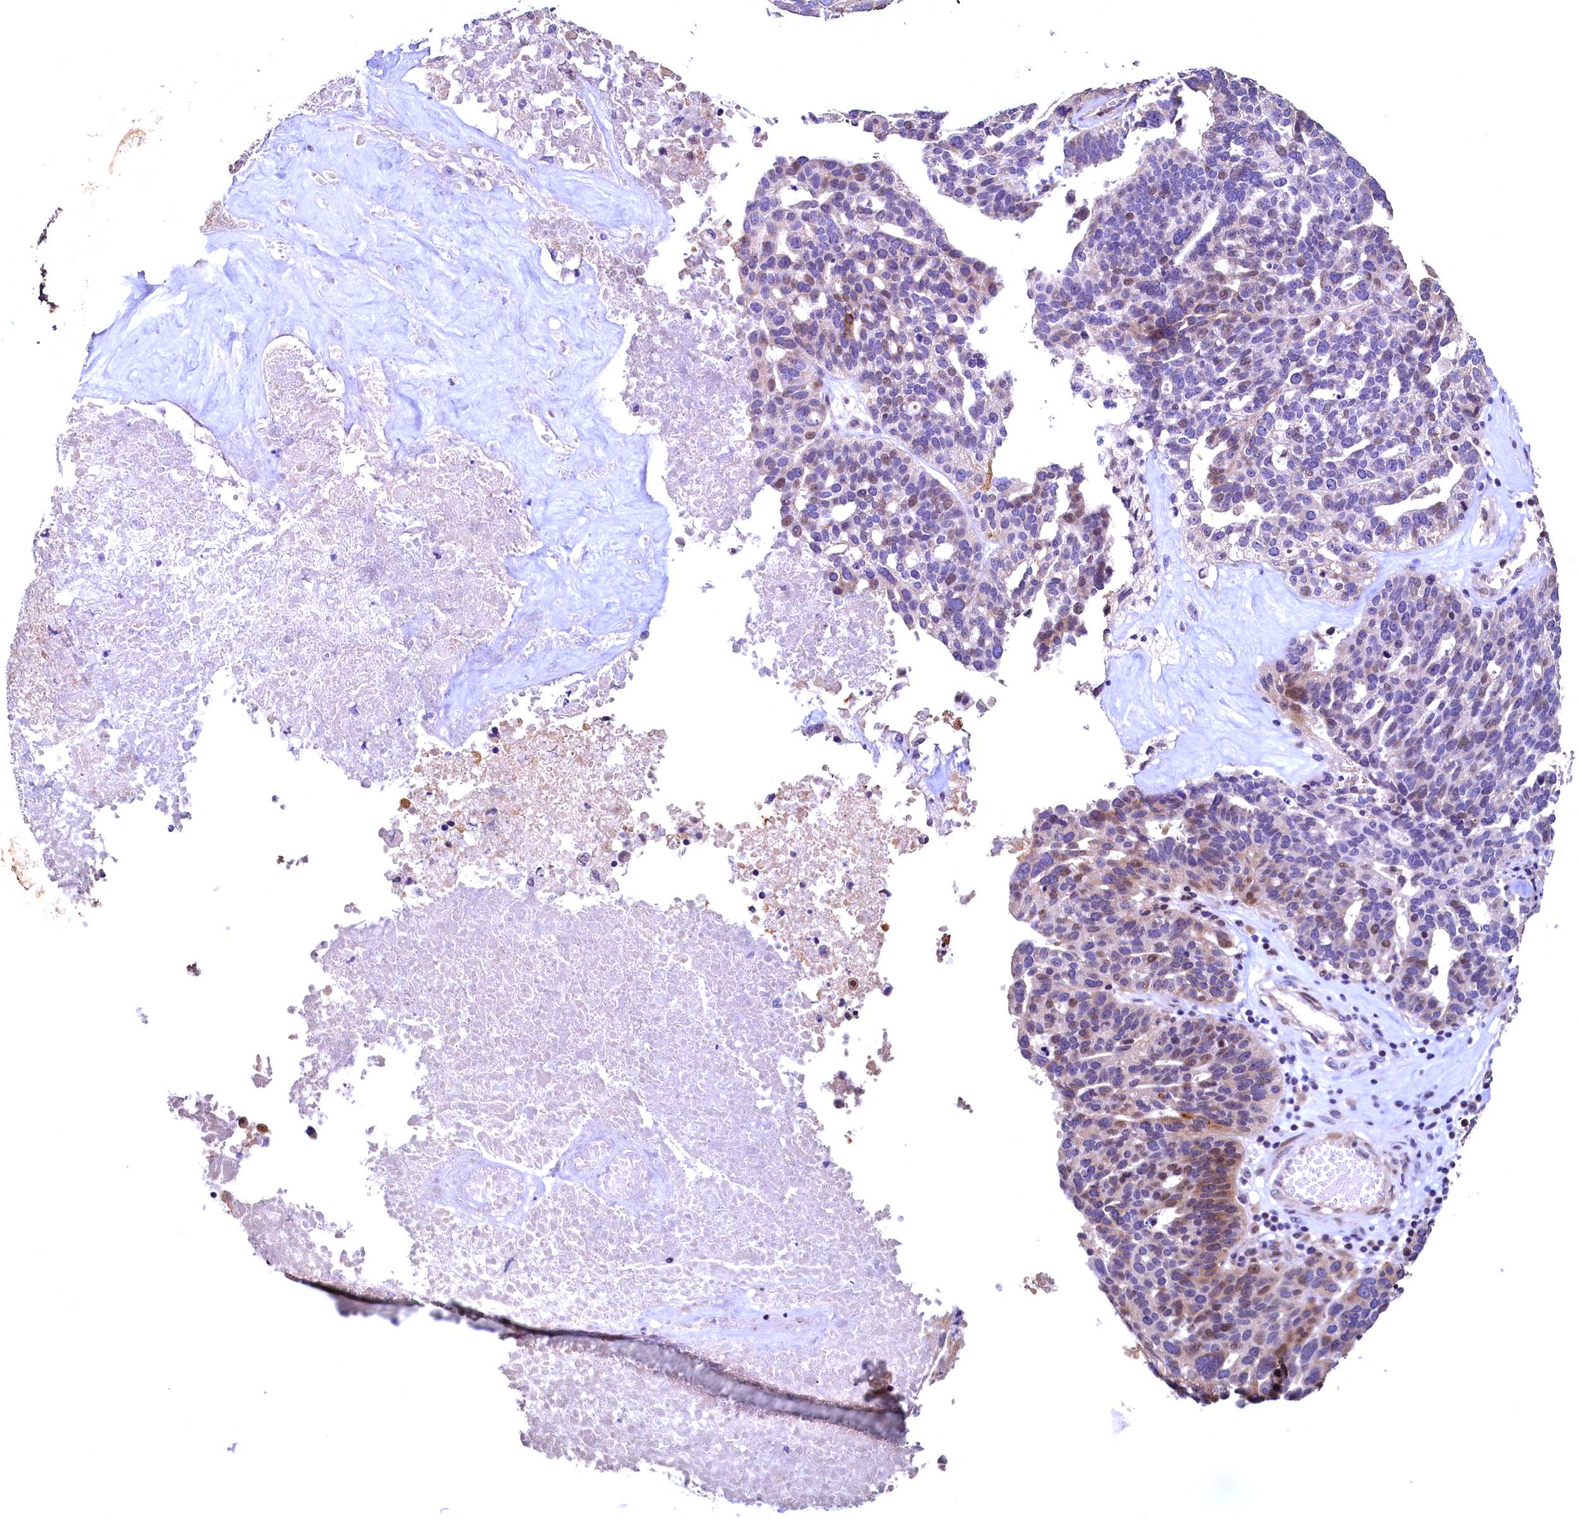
{"staining": {"intensity": "moderate", "quantity": "<25%", "location": "nuclear"}, "tissue": "ovarian cancer", "cell_type": "Tumor cells", "image_type": "cancer", "snomed": [{"axis": "morphology", "description": "Cystadenocarcinoma, serous, NOS"}, {"axis": "topography", "description": "Ovary"}], "caption": "High-magnification brightfield microscopy of ovarian serous cystadenocarcinoma stained with DAB (3,3'-diaminobenzidine) (brown) and counterstained with hematoxylin (blue). tumor cells exhibit moderate nuclear expression is present in approximately<25% of cells.", "gene": "LATS2", "patient": {"sex": "female", "age": 59}}